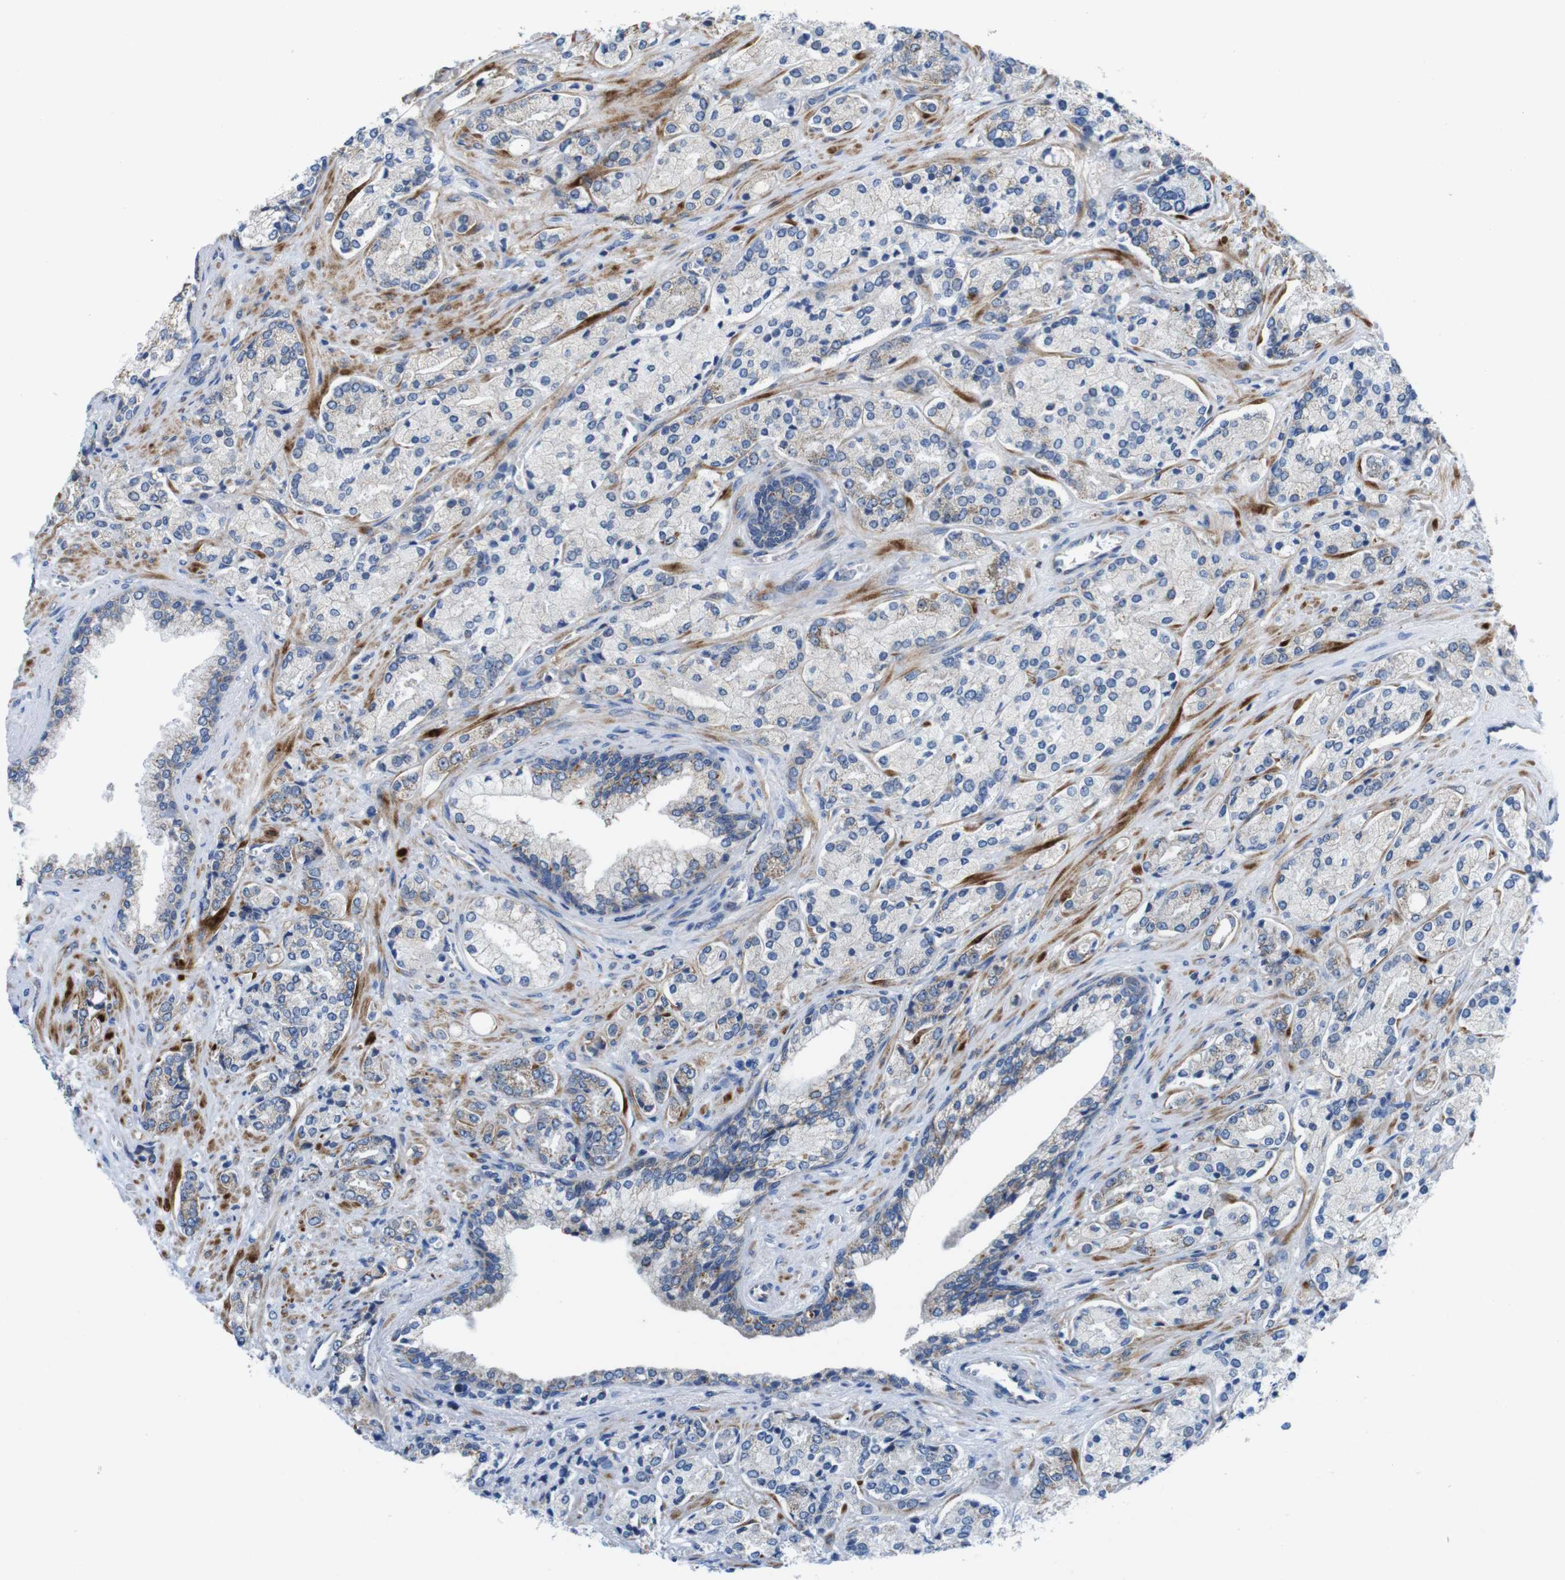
{"staining": {"intensity": "moderate", "quantity": "<25%", "location": "cytoplasmic/membranous"}, "tissue": "prostate cancer", "cell_type": "Tumor cells", "image_type": "cancer", "snomed": [{"axis": "morphology", "description": "Adenocarcinoma, High grade"}, {"axis": "topography", "description": "Prostate"}], "caption": "Protein staining reveals moderate cytoplasmic/membranous positivity in approximately <25% of tumor cells in adenocarcinoma (high-grade) (prostate). (DAB IHC with brightfield microscopy, high magnification).", "gene": "F2RL1", "patient": {"sex": "male", "age": 71}}